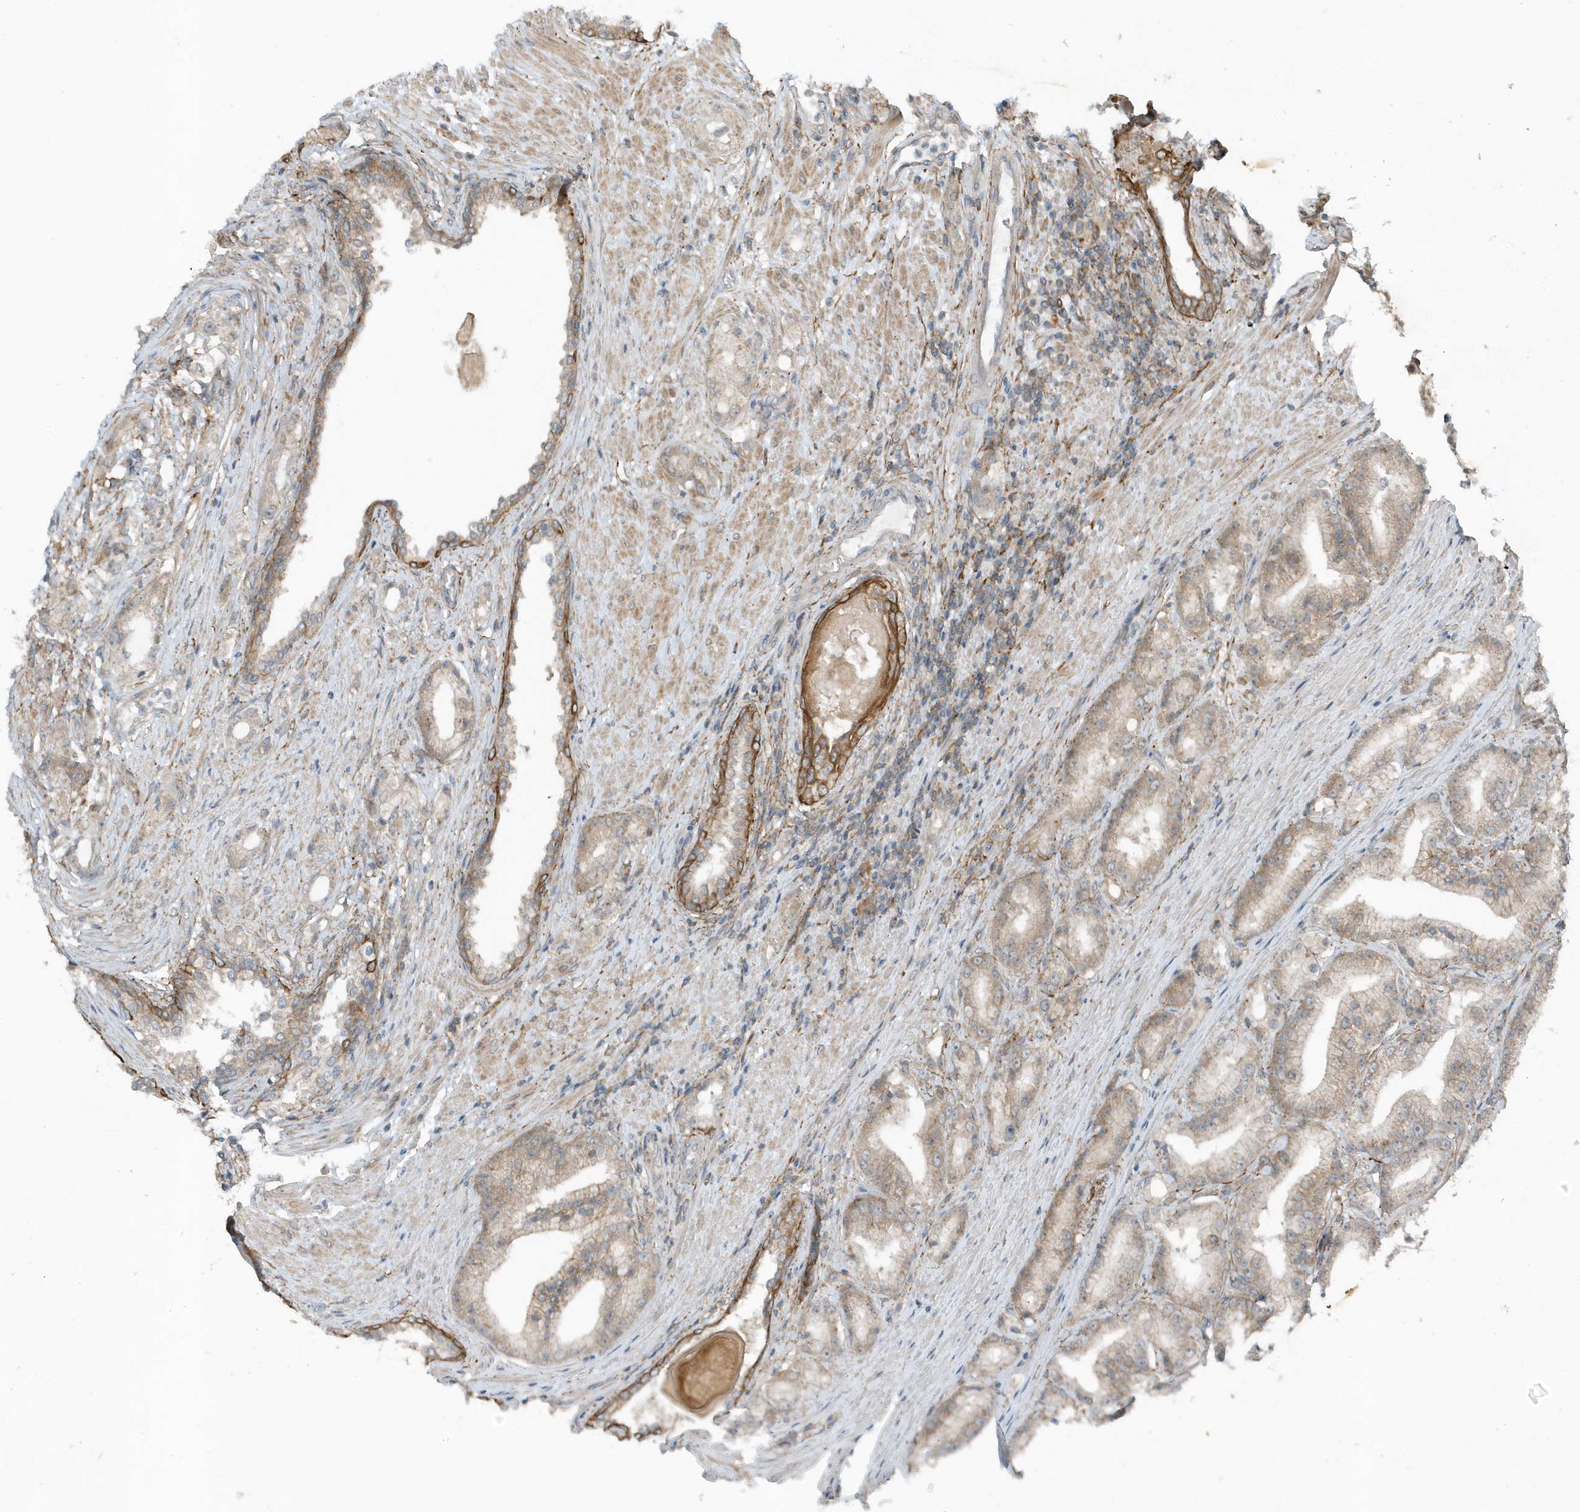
{"staining": {"intensity": "weak", "quantity": ">75%", "location": "cytoplasmic/membranous"}, "tissue": "prostate cancer", "cell_type": "Tumor cells", "image_type": "cancer", "snomed": [{"axis": "morphology", "description": "Adenocarcinoma, Low grade"}, {"axis": "topography", "description": "Prostate"}], "caption": "A brown stain shows weak cytoplasmic/membranous positivity of a protein in prostate cancer tumor cells. Nuclei are stained in blue.", "gene": "PARD3B", "patient": {"sex": "male", "age": 67}}